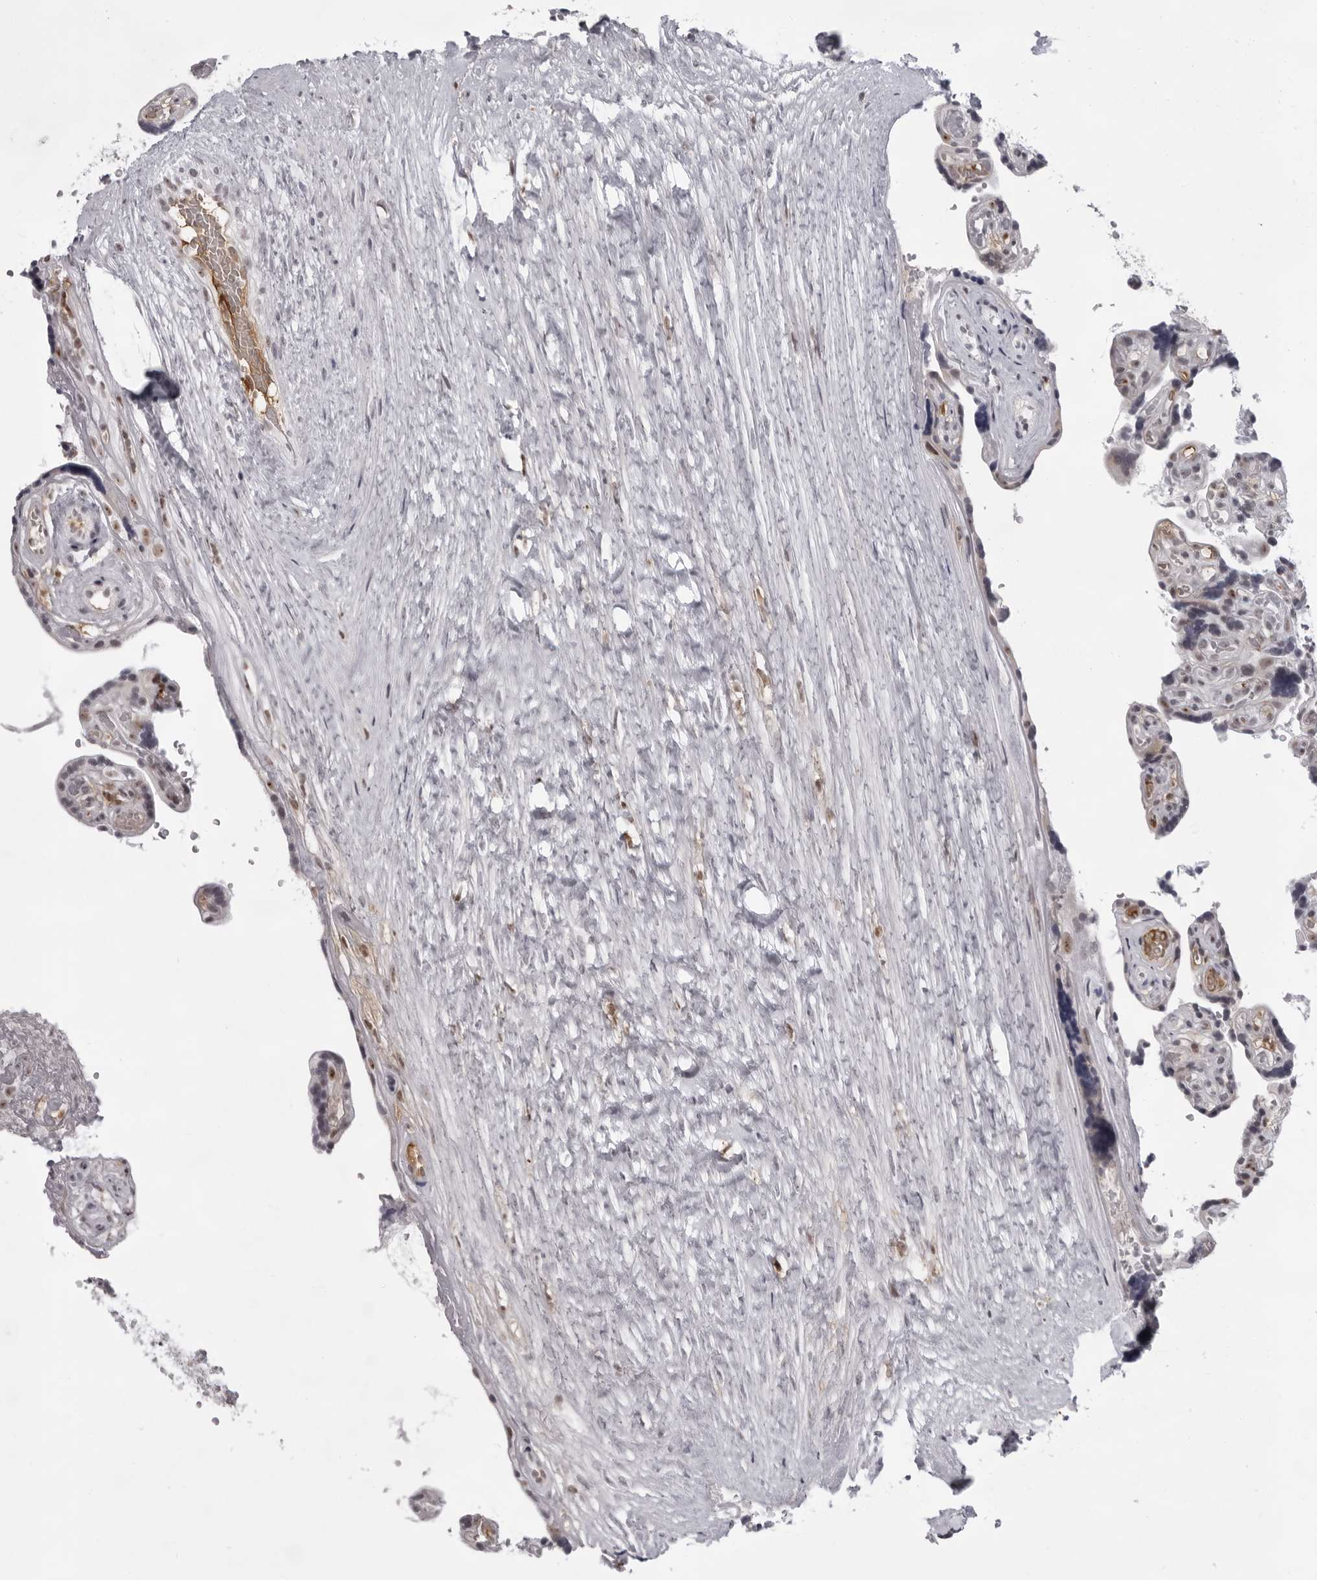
{"staining": {"intensity": "strong", "quantity": ">75%", "location": "cytoplasmic/membranous,nuclear"}, "tissue": "placenta", "cell_type": "Decidual cells", "image_type": "normal", "snomed": [{"axis": "morphology", "description": "Normal tissue, NOS"}, {"axis": "topography", "description": "Placenta"}], "caption": "Decidual cells exhibit high levels of strong cytoplasmic/membranous,nuclear staining in approximately >75% of cells in unremarkable human placenta. The staining was performed using DAB to visualize the protein expression in brown, while the nuclei were stained in blue with hematoxylin (Magnification: 20x).", "gene": "EXOSC10", "patient": {"sex": "female", "age": 30}}